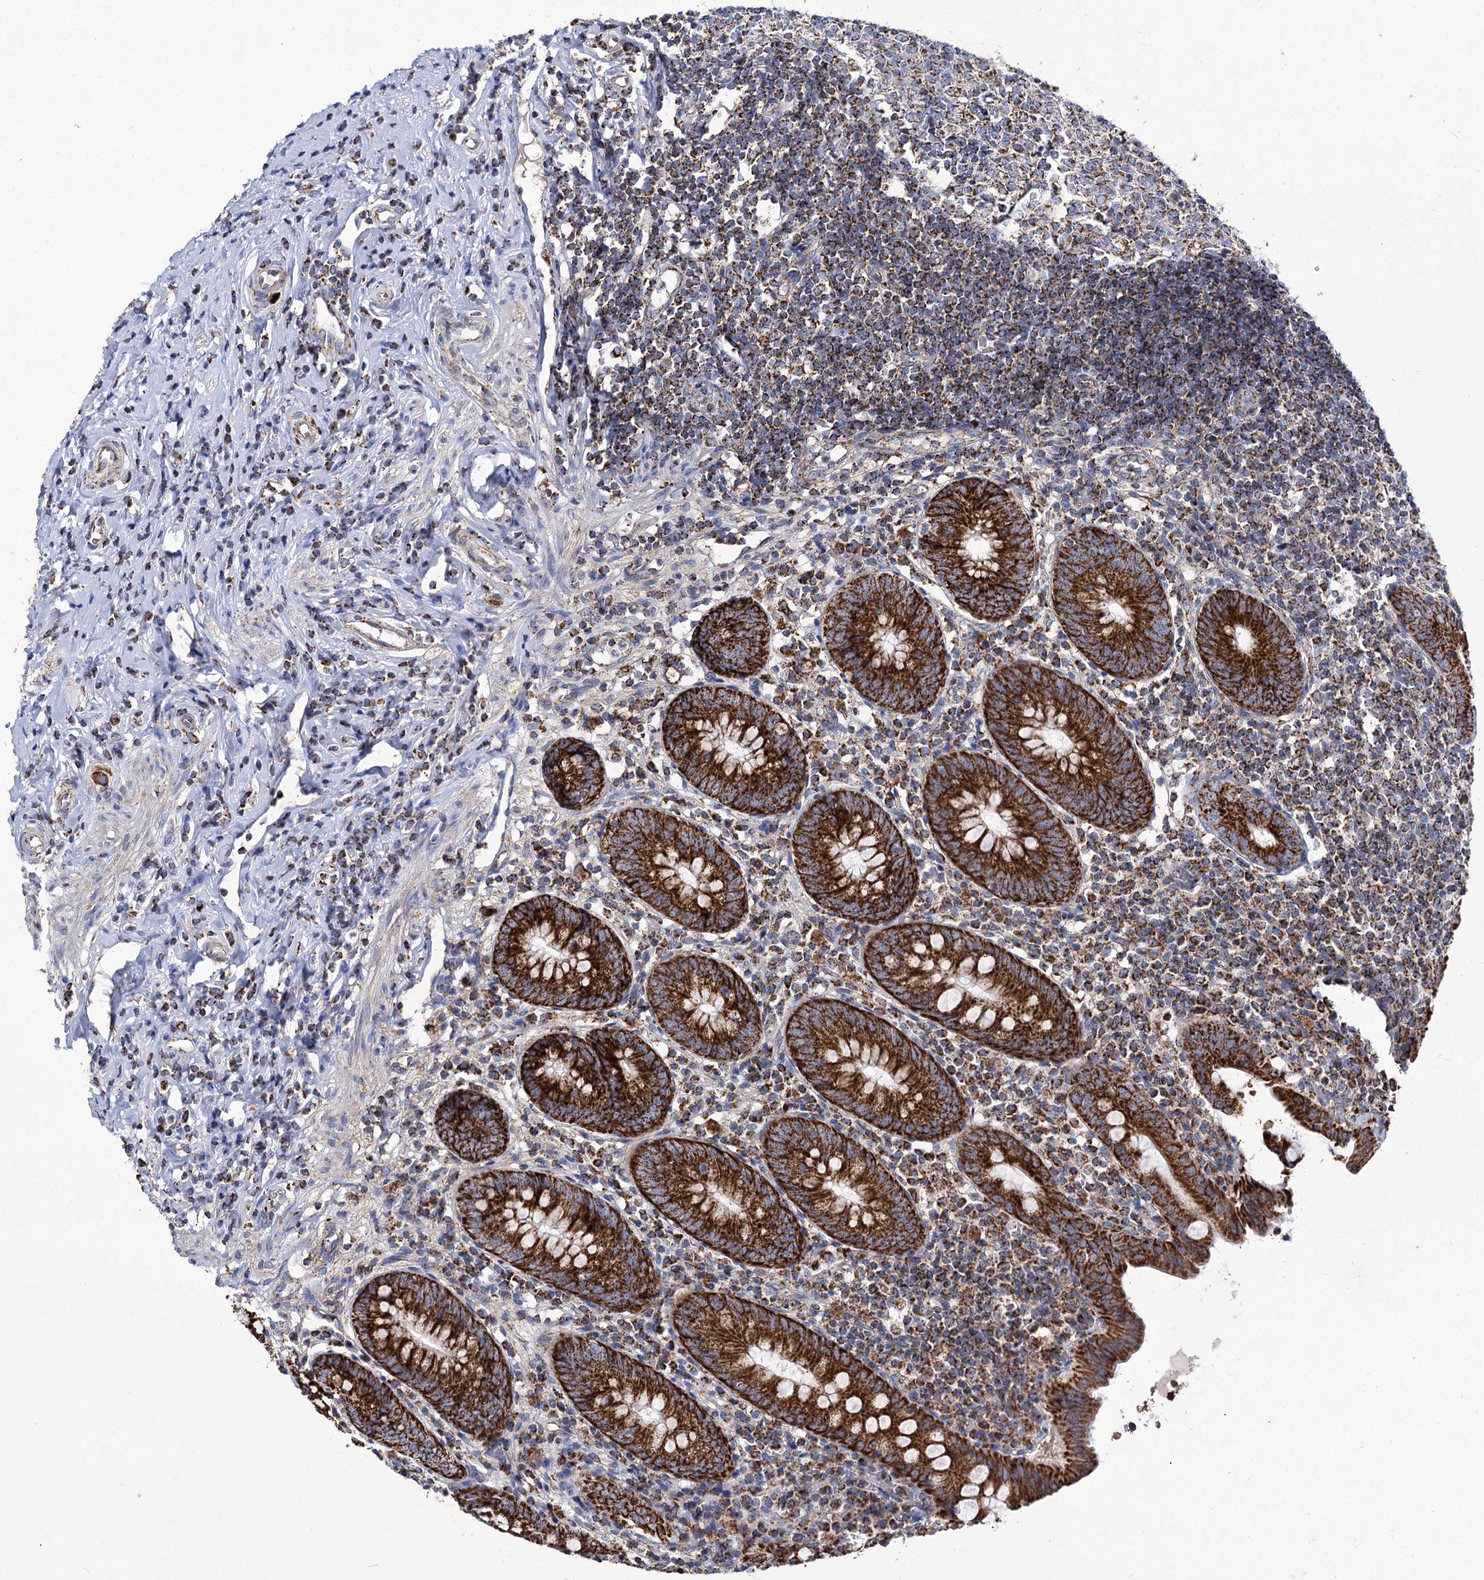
{"staining": {"intensity": "strong", "quantity": ">75%", "location": "cytoplasmic/membranous"}, "tissue": "appendix", "cell_type": "Glandular cells", "image_type": "normal", "snomed": [{"axis": "morphology", "description": "Normal tissue, NOS"}, {"axis": "topography", "description": "Appendix"}], "caption": "Strong cytoplasmic/membranous positivity for a protein is appreciated in approximately >75% of glandular cells of unremarkable appendix using immunohistochemistry (IHC).", "gene": "ABHD10", "patient": {"sex": "female", "age": 54}}